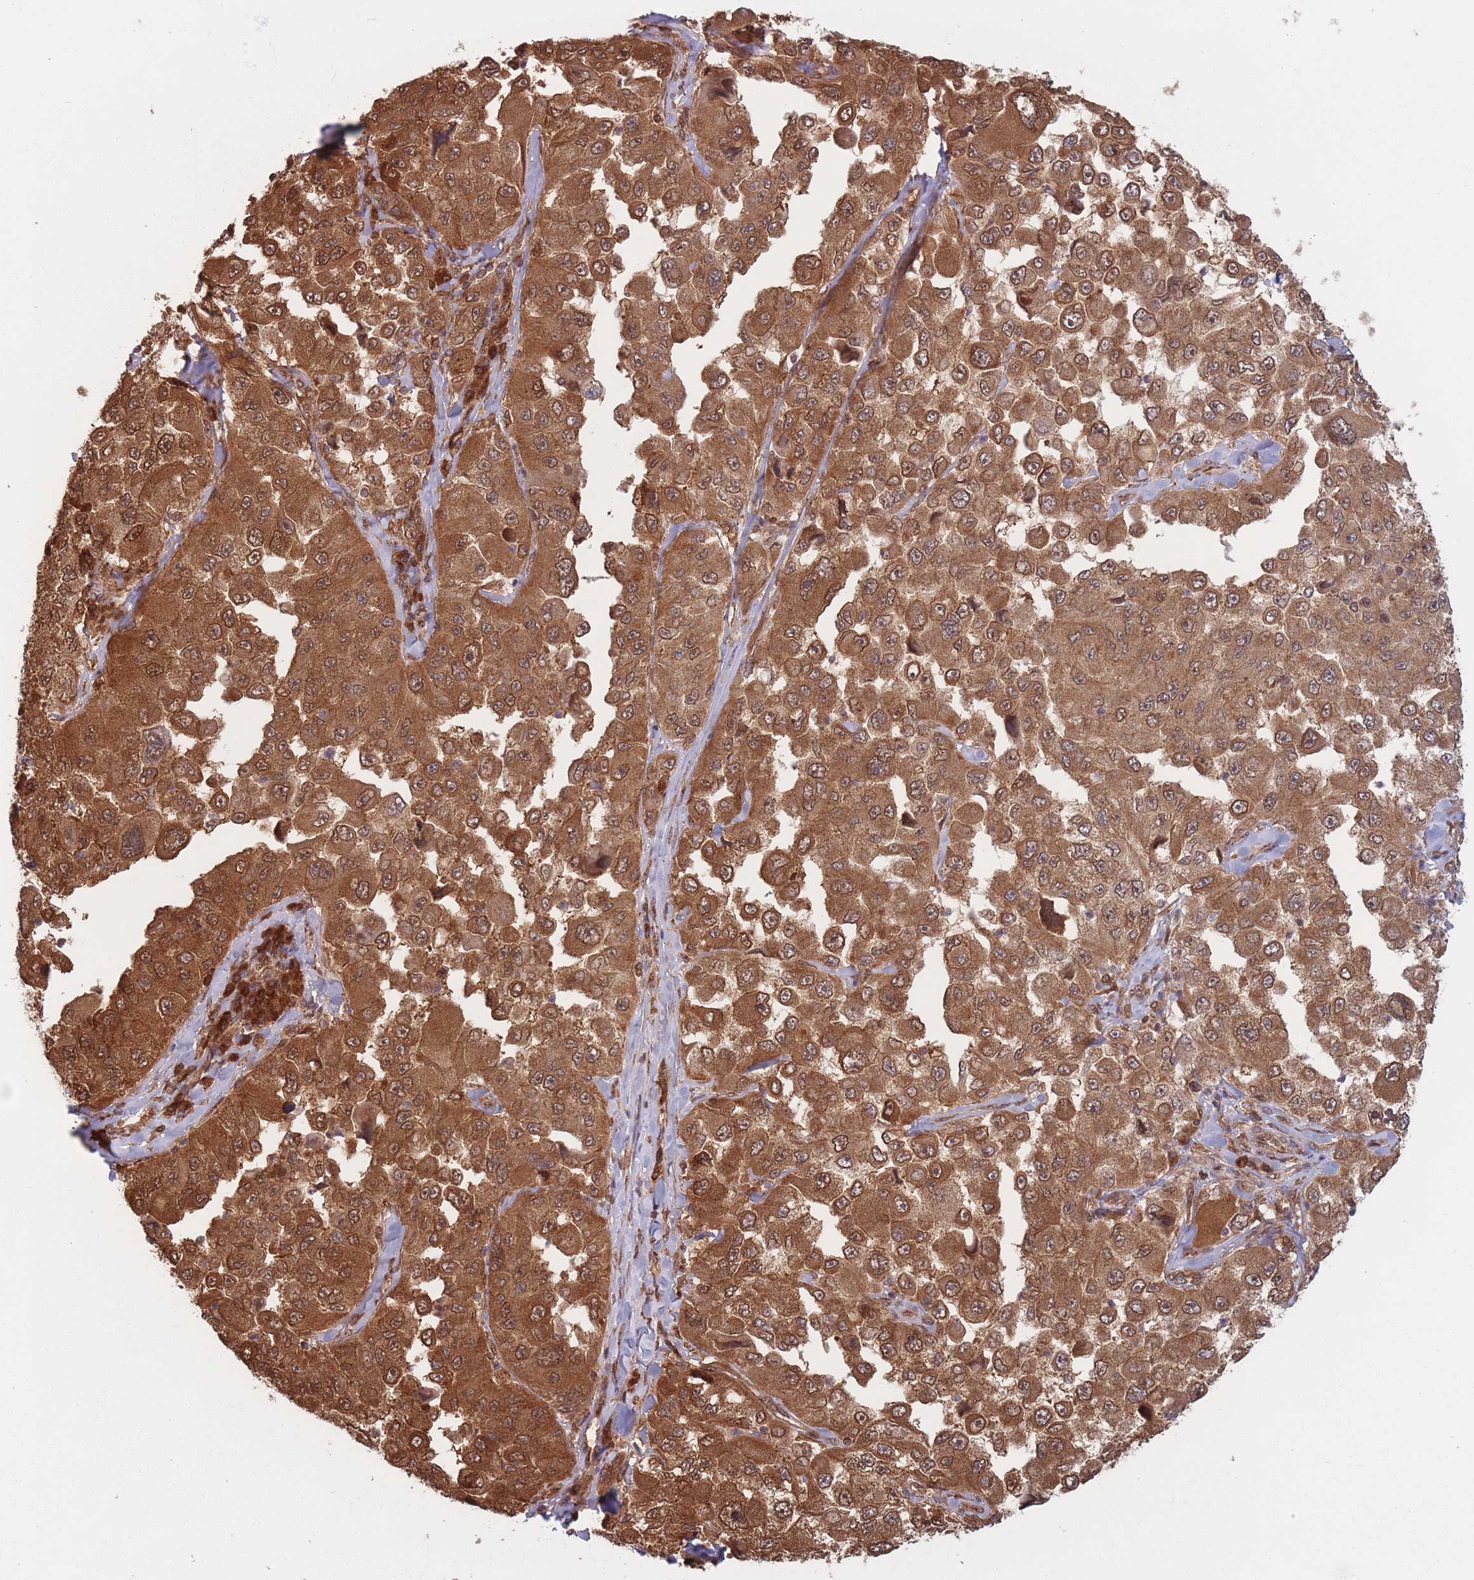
{"staining": {"intensity": "moderate", "quantity": ">75%", "location": "cytoplasmic/membranous"}, "tissue": "melanoma", "cell_type": "Tumor cells", "image_type": "cancer", "snomed": [{"axis": "morphology", "description": "Malignant melanoma, Metastatic site"}, {"axis": "topography", "description": "Lymph node"}], "caption": "Malignant melanoma (metastatic site) stained with DAB (3,3'-diaminobenzidine) IHC shows medium levels of moderate cytoplasmic/membranous positivity in about >75% of tumor cells.", "gene": "PODXL2", "patient": {"sex": "male", "age": 62}}